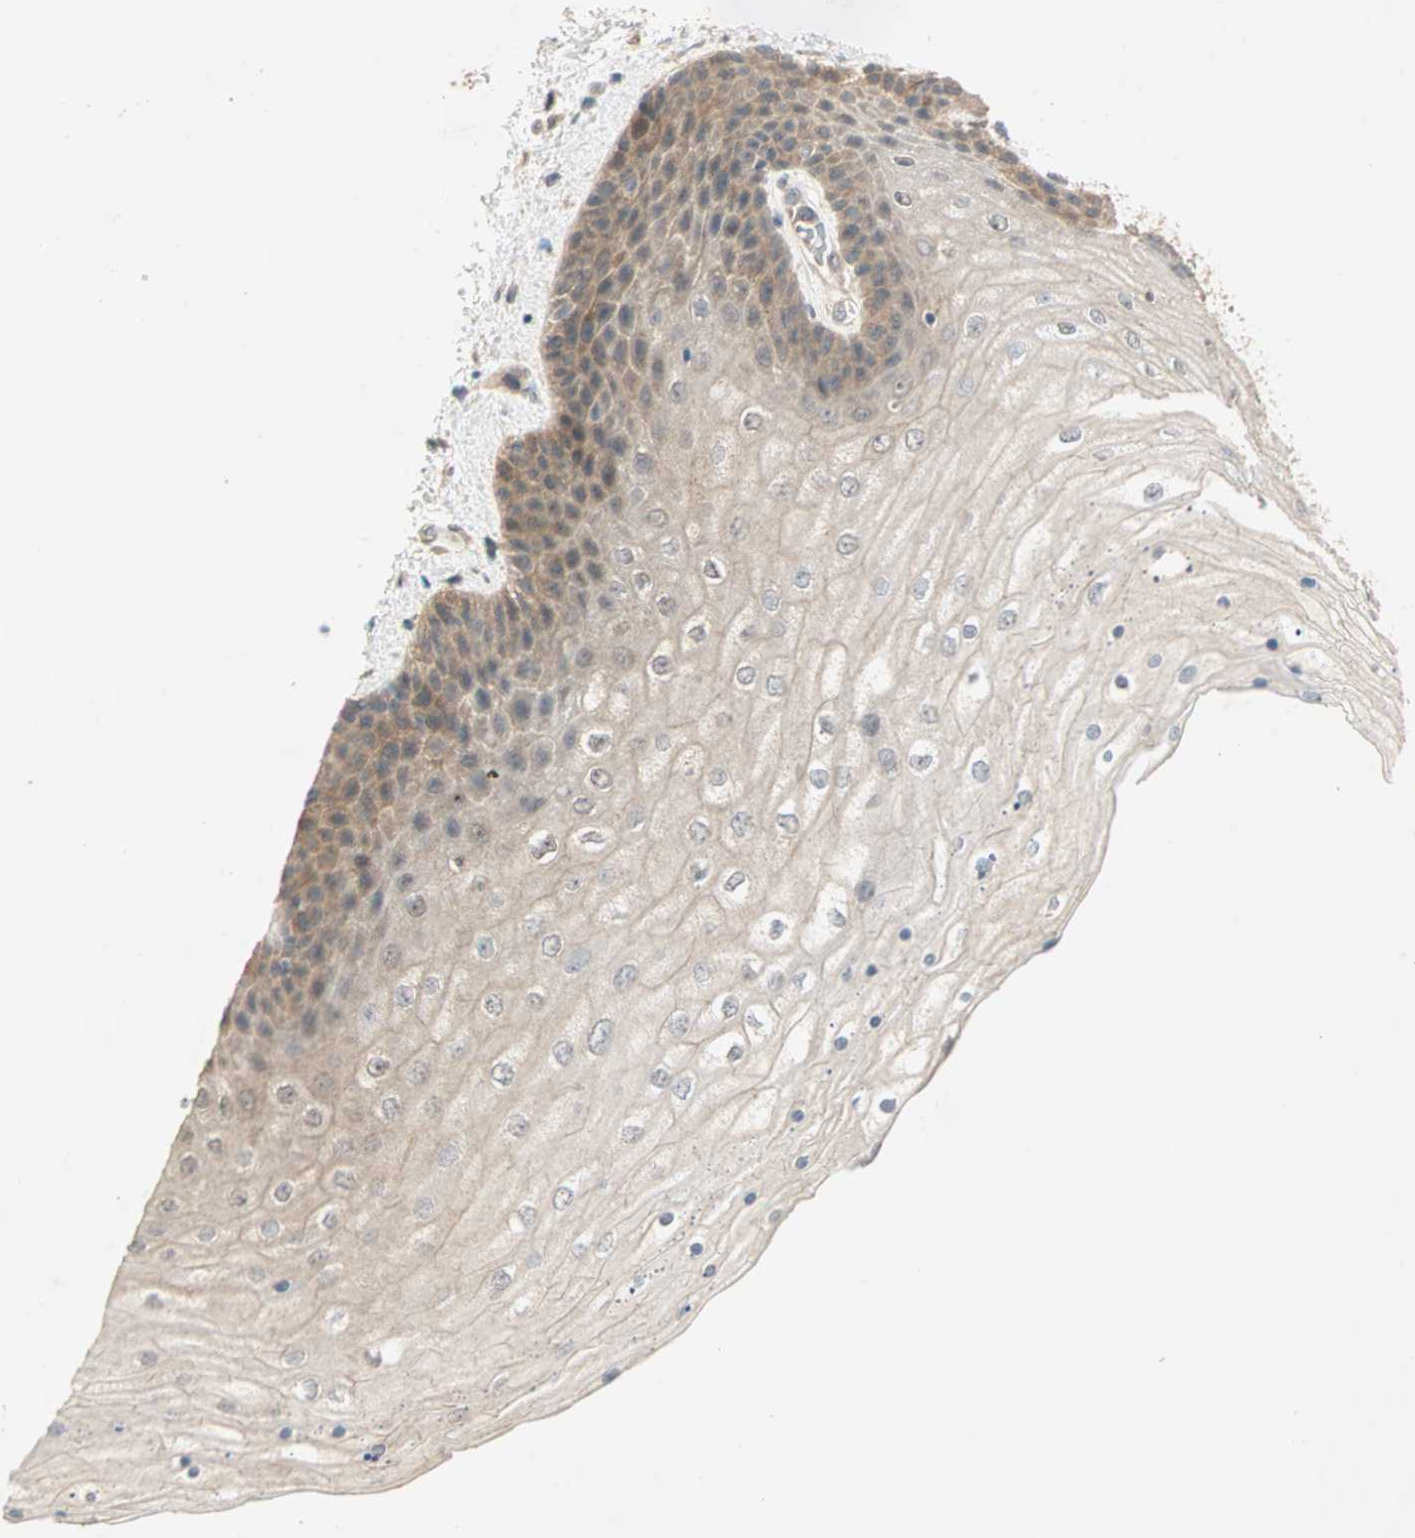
{"staining": {"intensity": "moderate", "quantity": ">75%", "location": "cytoplasmic/membranous"}, "tissue": "skin", "cell_type": "Epidermal cells", "image_type": "normal", "snomed": [{"axis": "morphology", "description": "Normal tissue, NOS"}, {"axis": "topography", "description": "Anal"}], "caption": "Immunohistochemistry (IHC) staining of unremarkable skin, which shows medium levels of moderate cytoplasmic/membranous staining in about >75% of epidermal cells indicating moderate cytoplasmic/membranous protein expression. The staining was performed using DAB (brown) for protein detection and nuclei were counterstained in hematoxylin (blue).", "gene": "TTF2", "patient": {"sex": "female", "age": 46}}